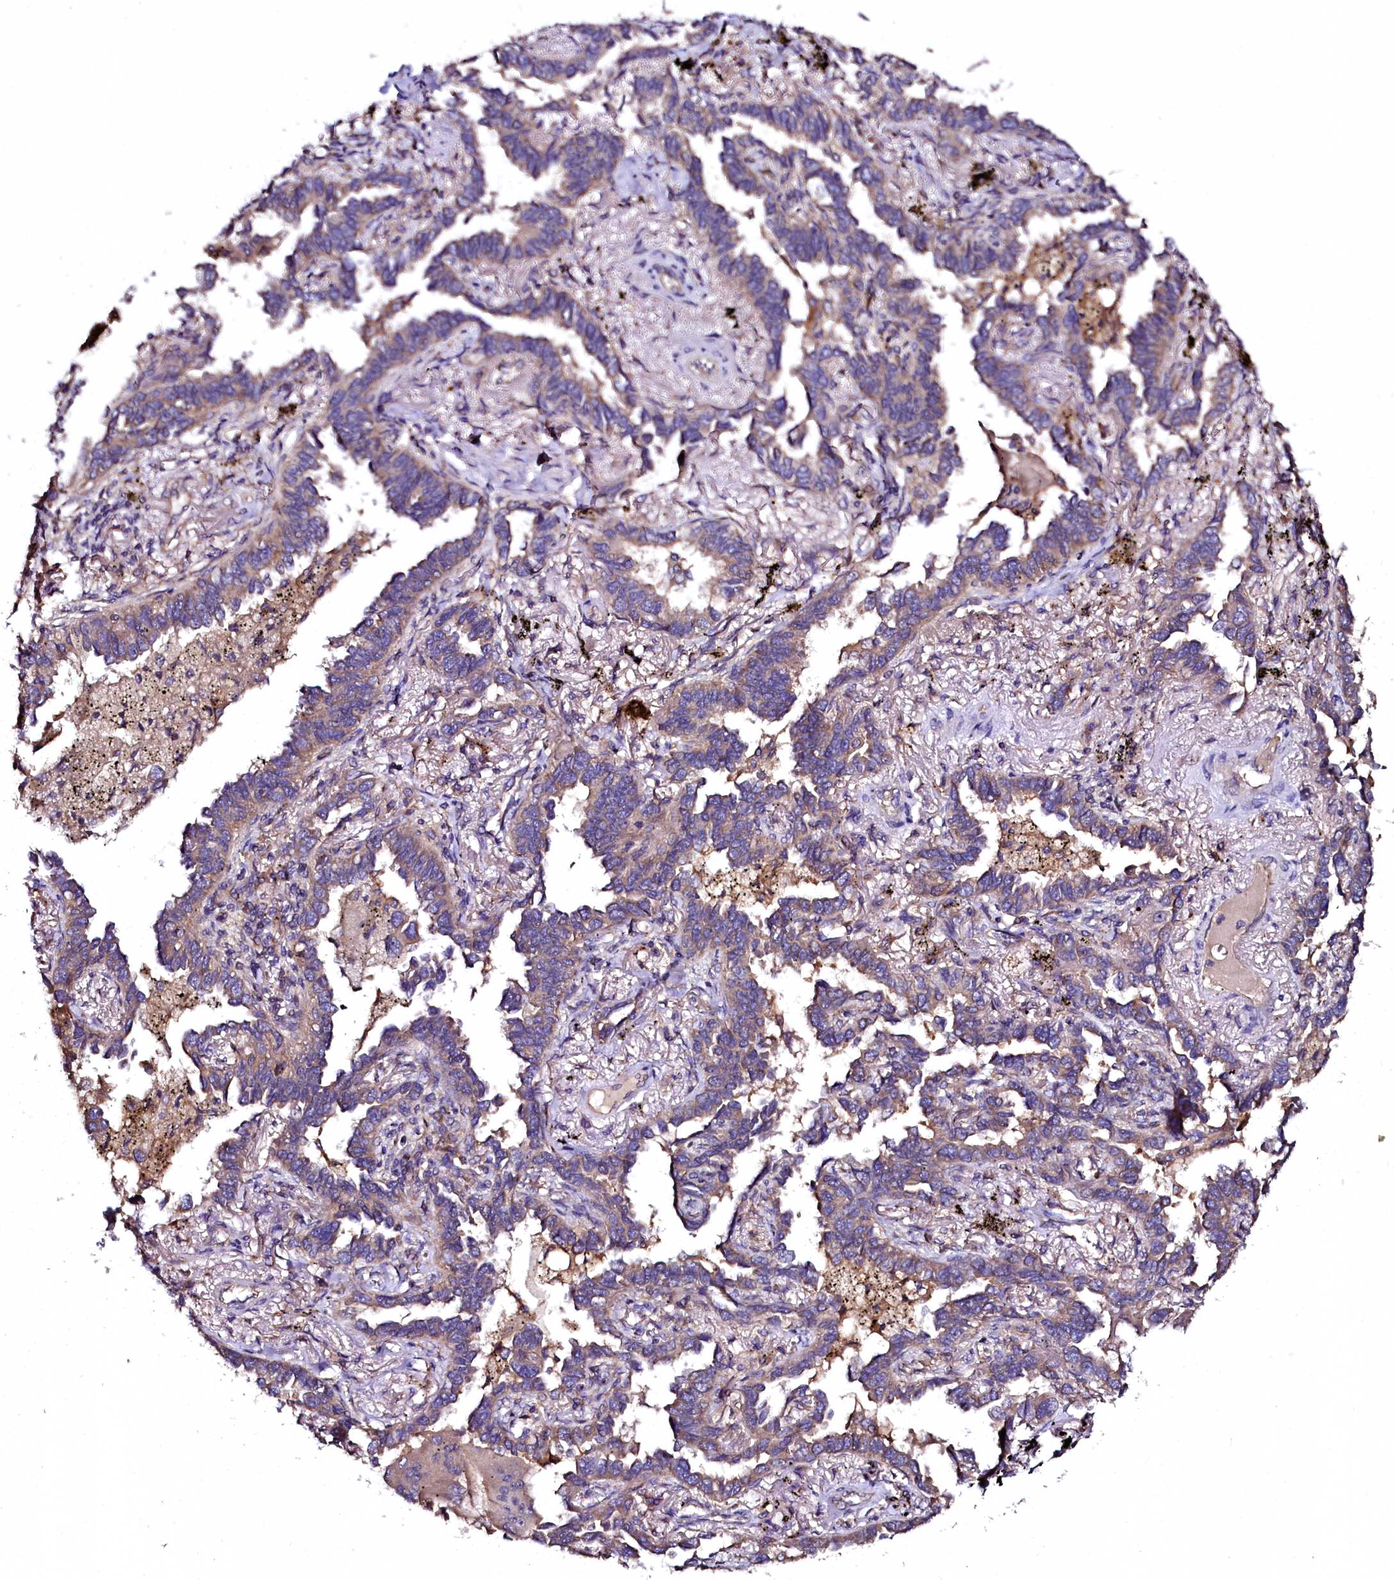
{"staining": {"intensity": "moderate", "quantity": "25%-75%", "location": "cytoplasmic/membranous"}, "tissue": "lung cancer", "cell_type": "Tumor cells", "image_type": "cancer", "snomed": [{"axis": "morphology", "description": "Adenocarcinoma, NOS"}, {"axis": "topography", "description": "Lung"}], "caption": "There is medium levels of moderate cytoplasmic/membranous staining in tumor cells of lung cancer (adenocarcinoma), as demonstrated by immunohistochemical staining (brown color).", "gene": "APPL2", "patient": {"sex": "male", "age": 67}}